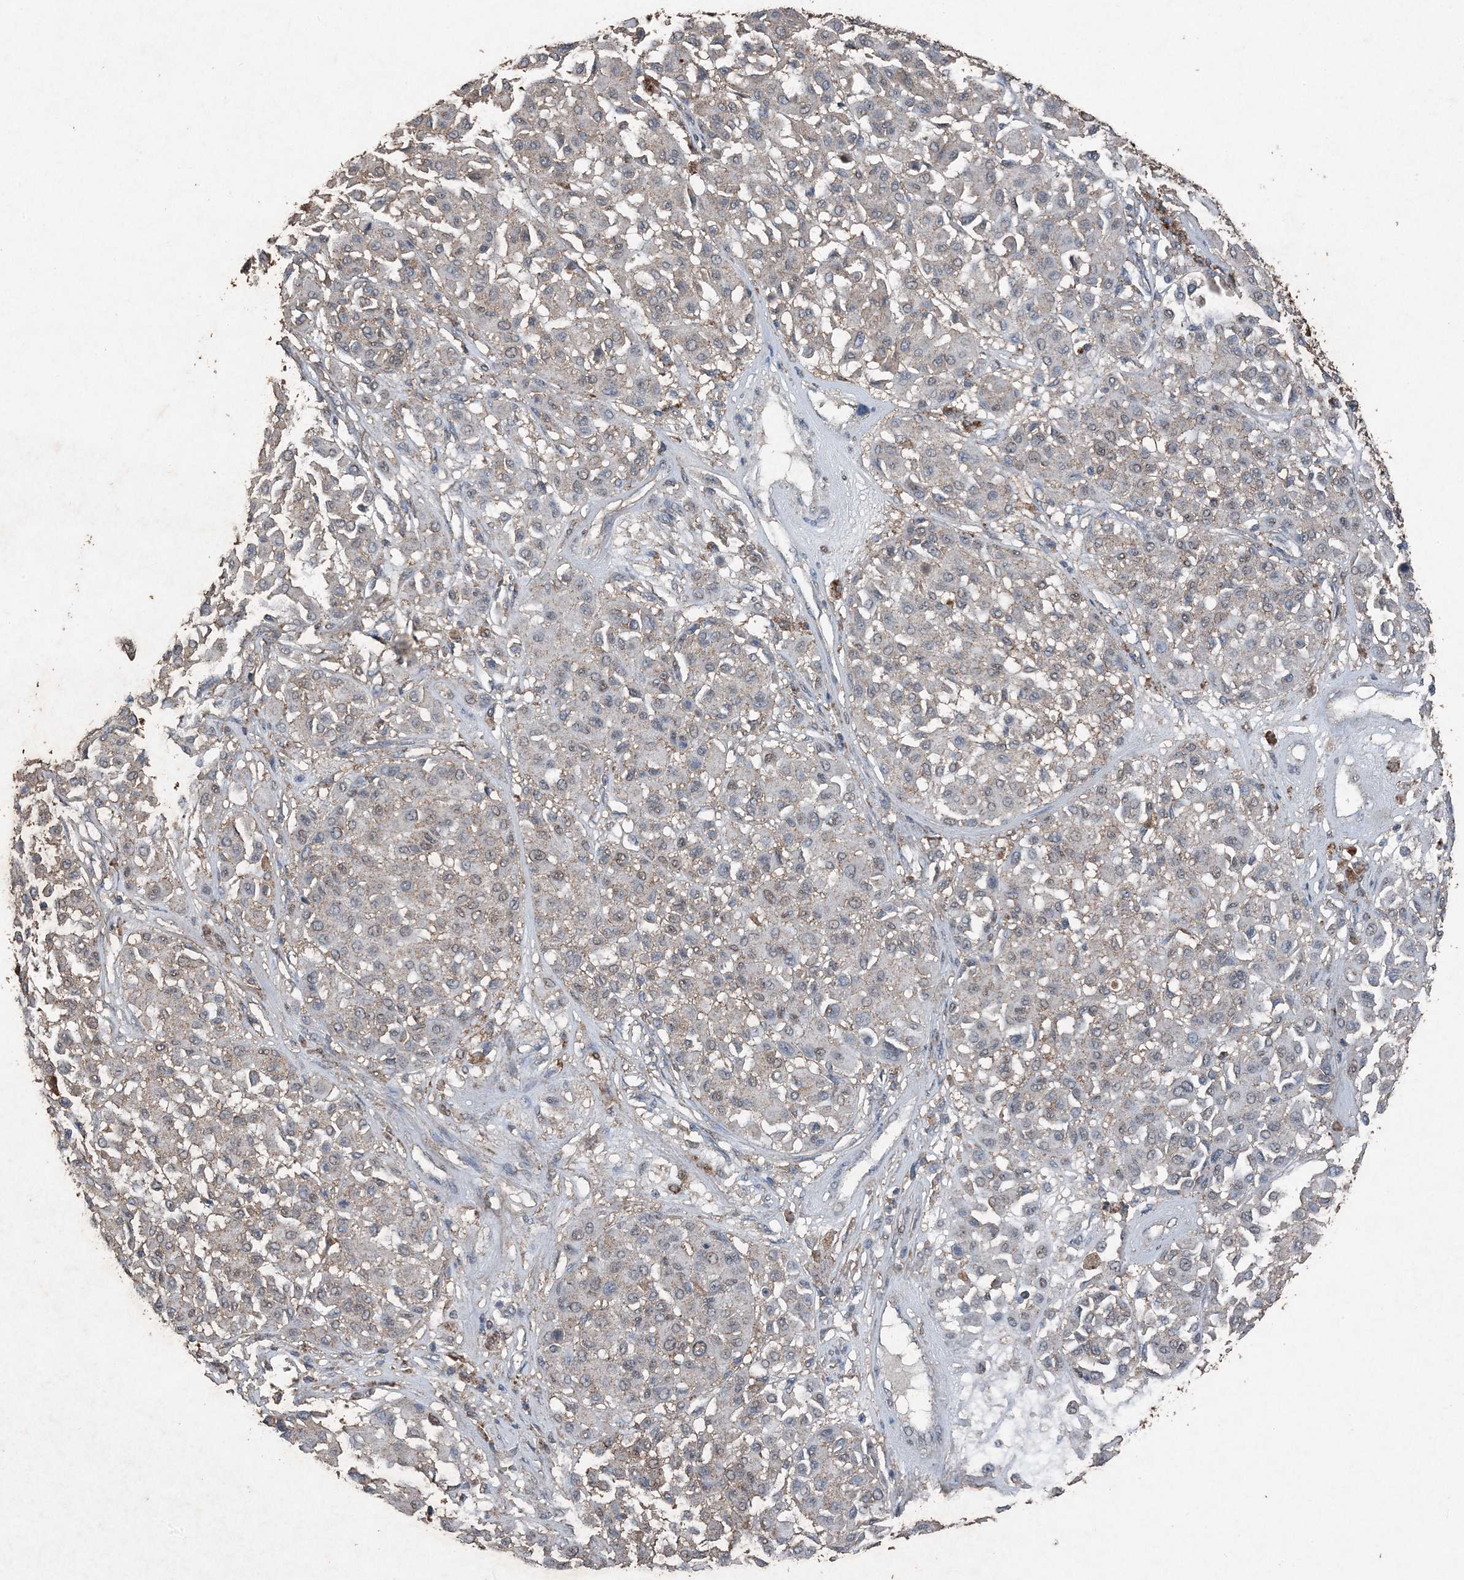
{"staining": {"intensity": "weak", "quantity": "<25%", "location": "cytoplasmic/membranous"}, "tissue": "melanoma", "cell_type": "Tumor cells", "image_type": "cancer", "snomed": [{"axis": "morphology", "description": "Malignant melanoma, Metastatic site"}, {"axis": "topography", "description": "Soft tissue"}], "caption": "High magnification brightfield microscopy of melanoma stained with DAB (brown) and counterstained with hematoxylin (blue): tumor cells show no significant positivity. Brightfield microscopy of immunohistochemistry (IHC) stained with DAB (brown) and hematoxylin (blue), captured at high magnification.", "gene": "FCN3", "patient": {"sex": "male", "age": 41}}